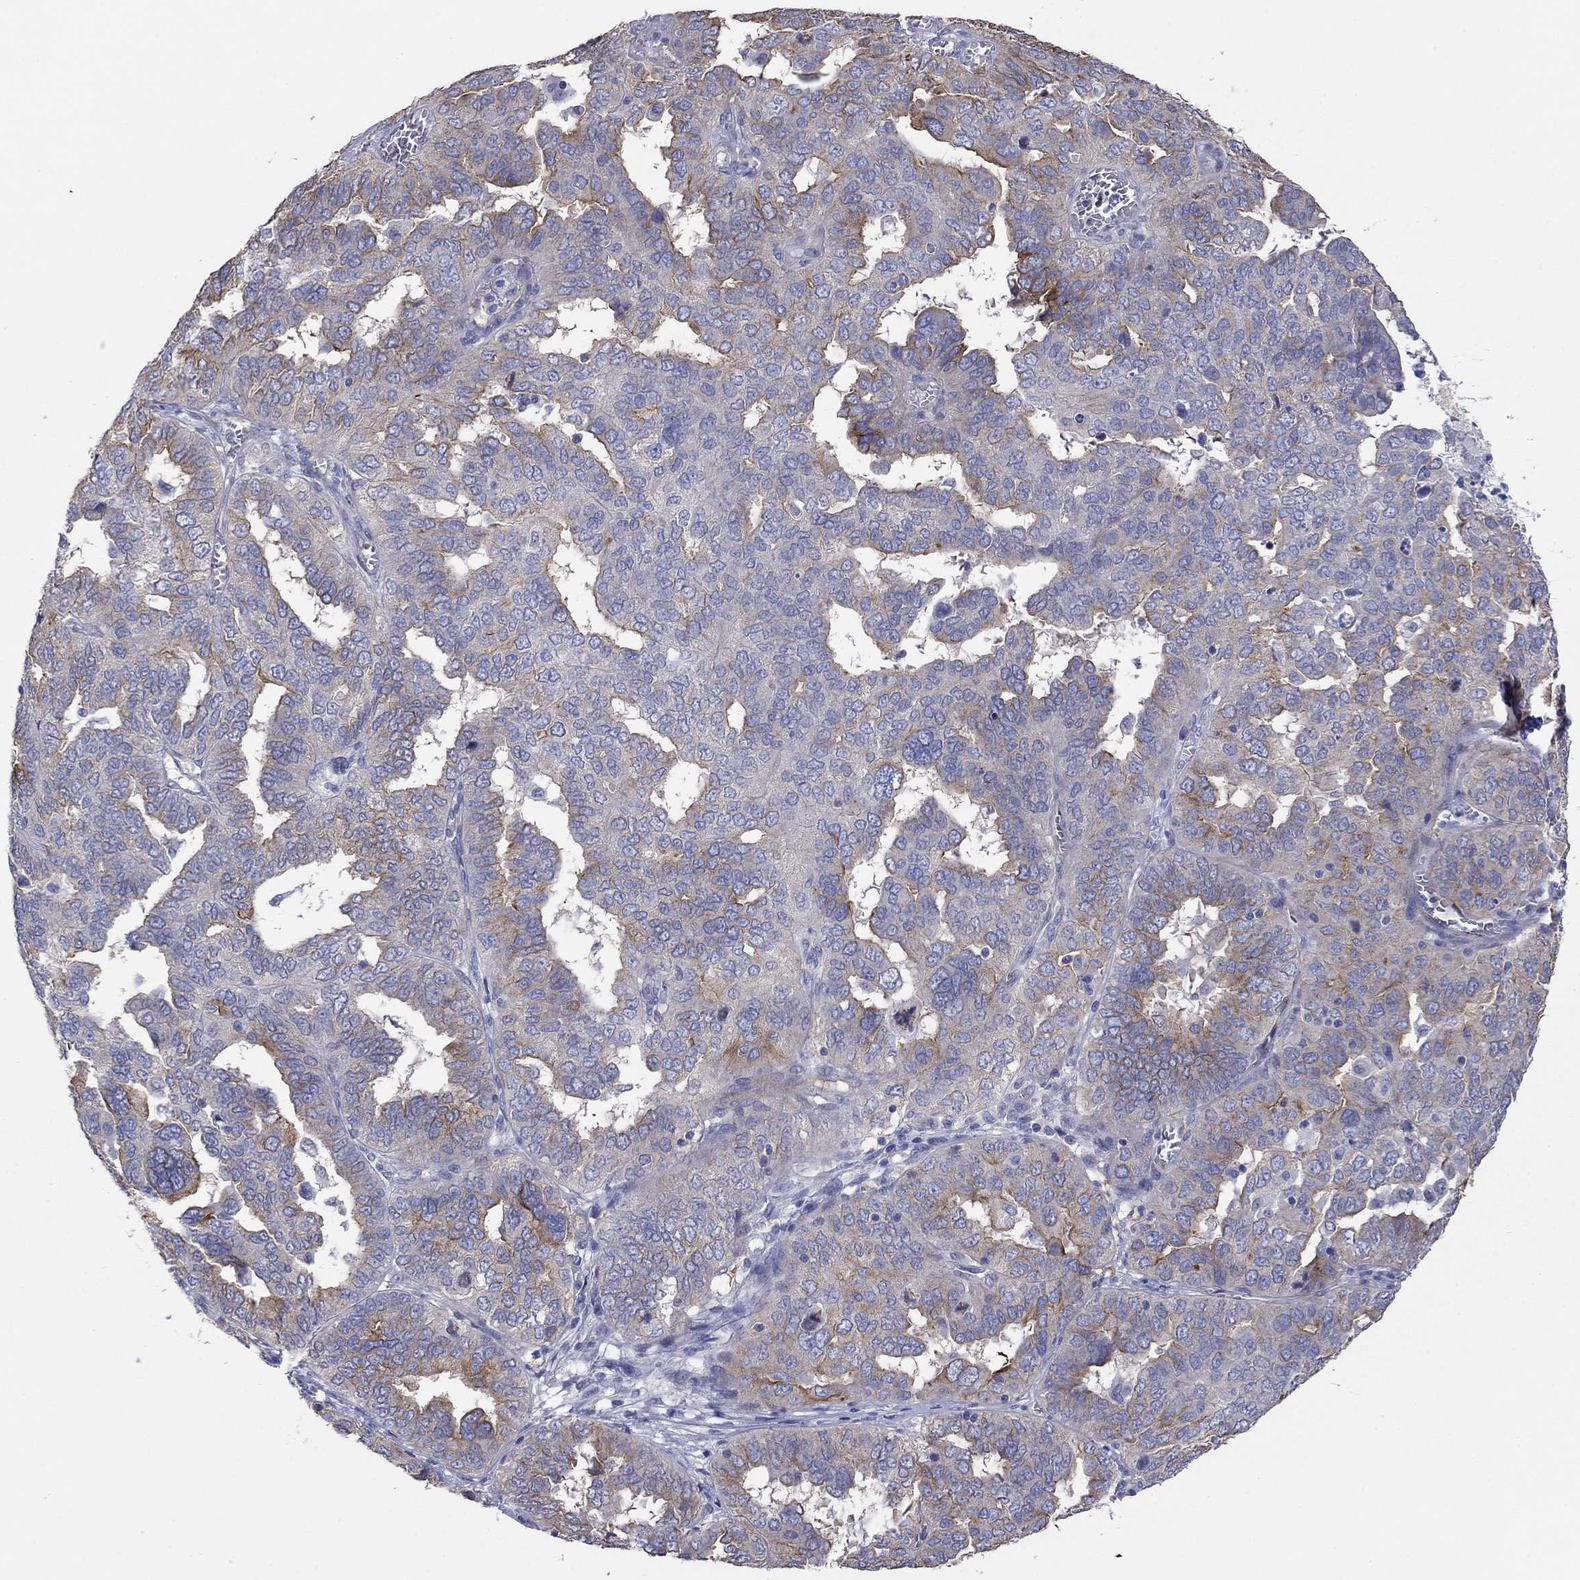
{"staining": {"intensity": "moderate", "quantity": "<25%", "location": "cytoplasmic/membranous"}, "tissue": "ovarian cancer", "cell_type": "Tumor cells", "image_type": "cancer", "snomed": [{"axis": "morphology", "description": "Carcinoma, endometroid"}, {"axis": "topography", "description": "Soft tissue"}, {"axis": "topography", "description": "Ovary"}], "caption": "A low amount of moderate cytoplasmic/membranous positivity is identified in about <25% of tumor cells in ovarian endometroid carcinoma tissue.", "gene": "TPRN", "patient": {"sex": "female", "age": 52}}